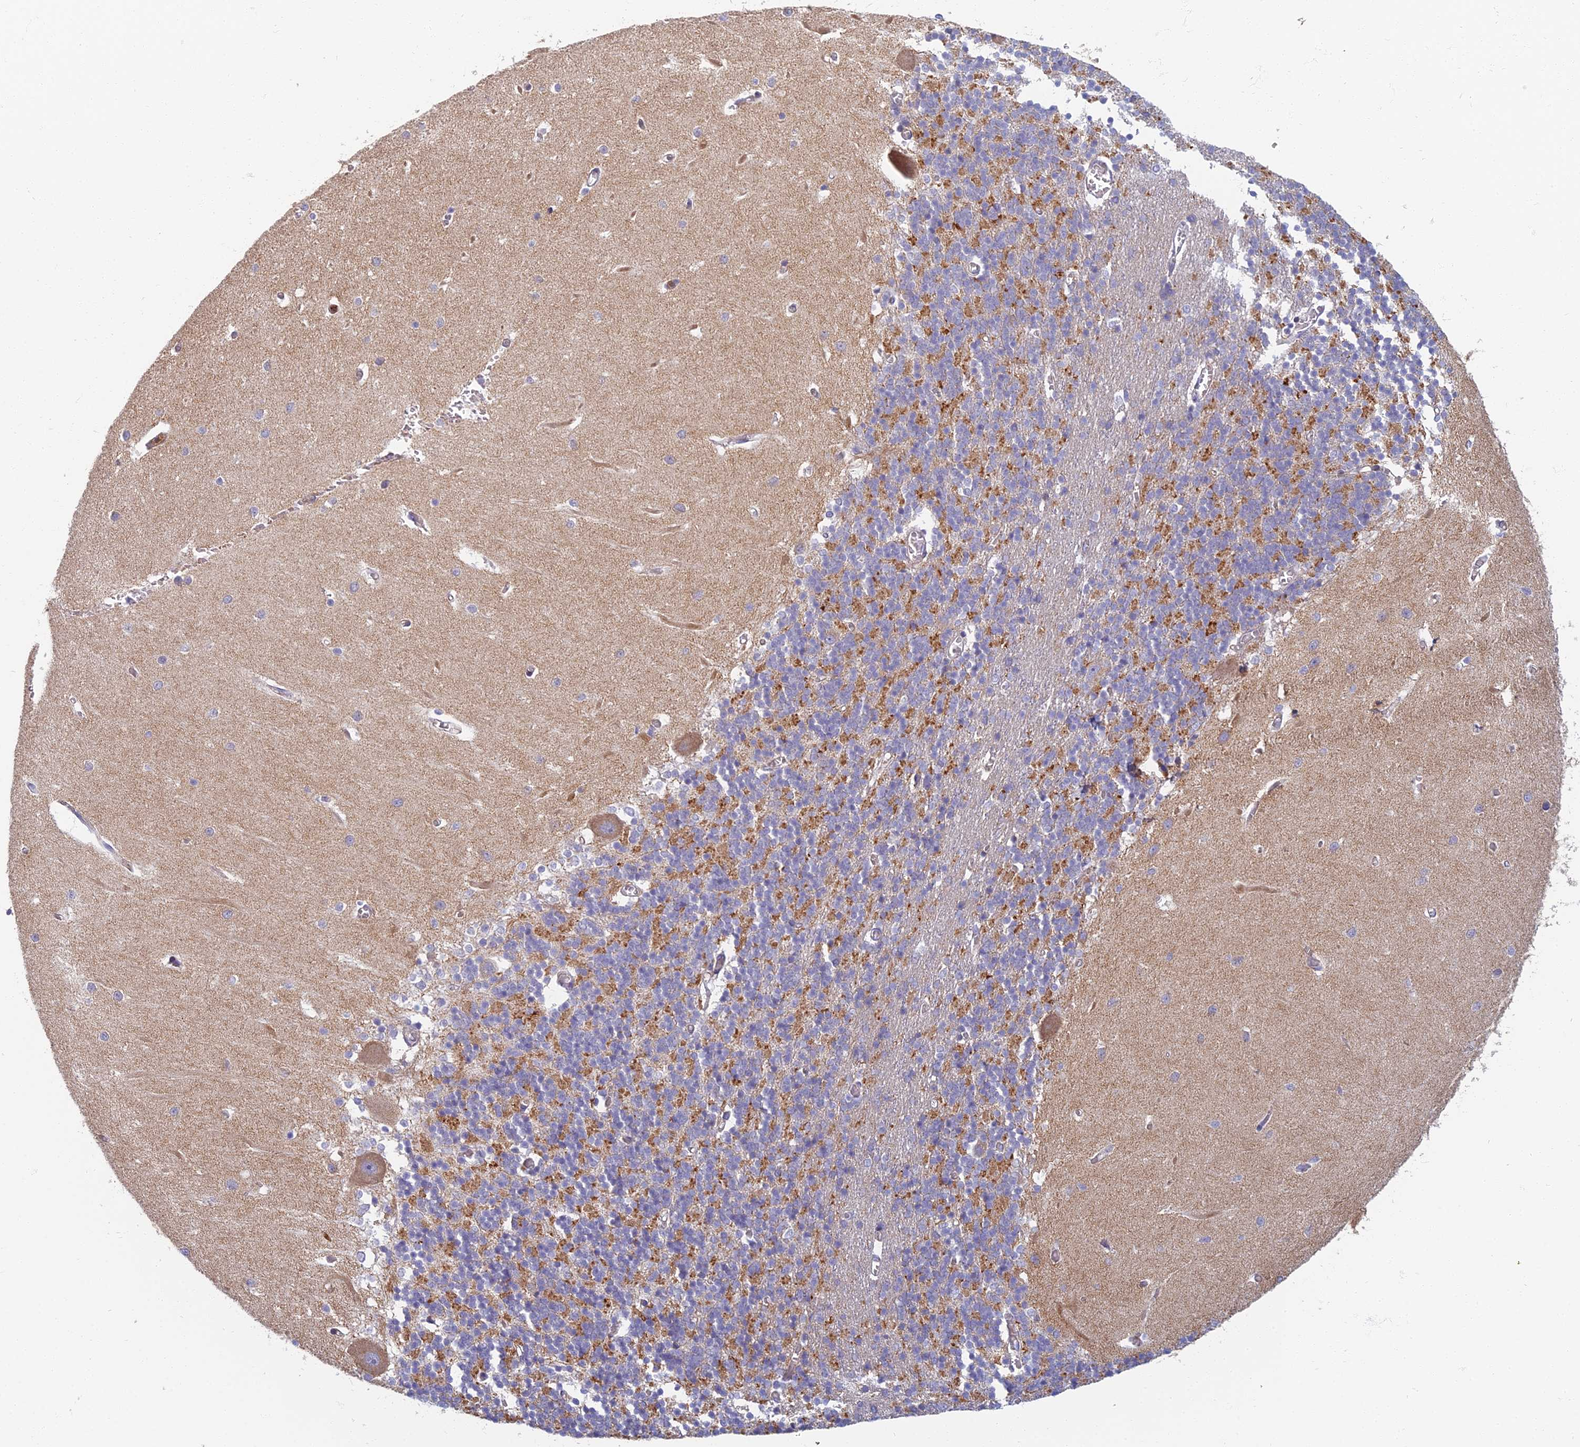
{"staining": {"intensity": "strong", "quantity": "25%-75%", "location": "cytoplasmic/membranous"}, "tissue": "cerebellum", "cell_type": "Cells in granular layer", "image_type": "normal", "snomed": [{"axis": "morphology", "description": "Normal tissue, NOS"}, {"axis": "topography", "description": "Cerebellum"}], "caption": "Approximately 25%-75% of cells in granular layer in benign cerebellum exhibit strong cytoplasmic/membranous protein staining as visualized by brown immunohistochemical staining.", "gene": "PROX2", "patient": {"sex": "male", "age": 37}}